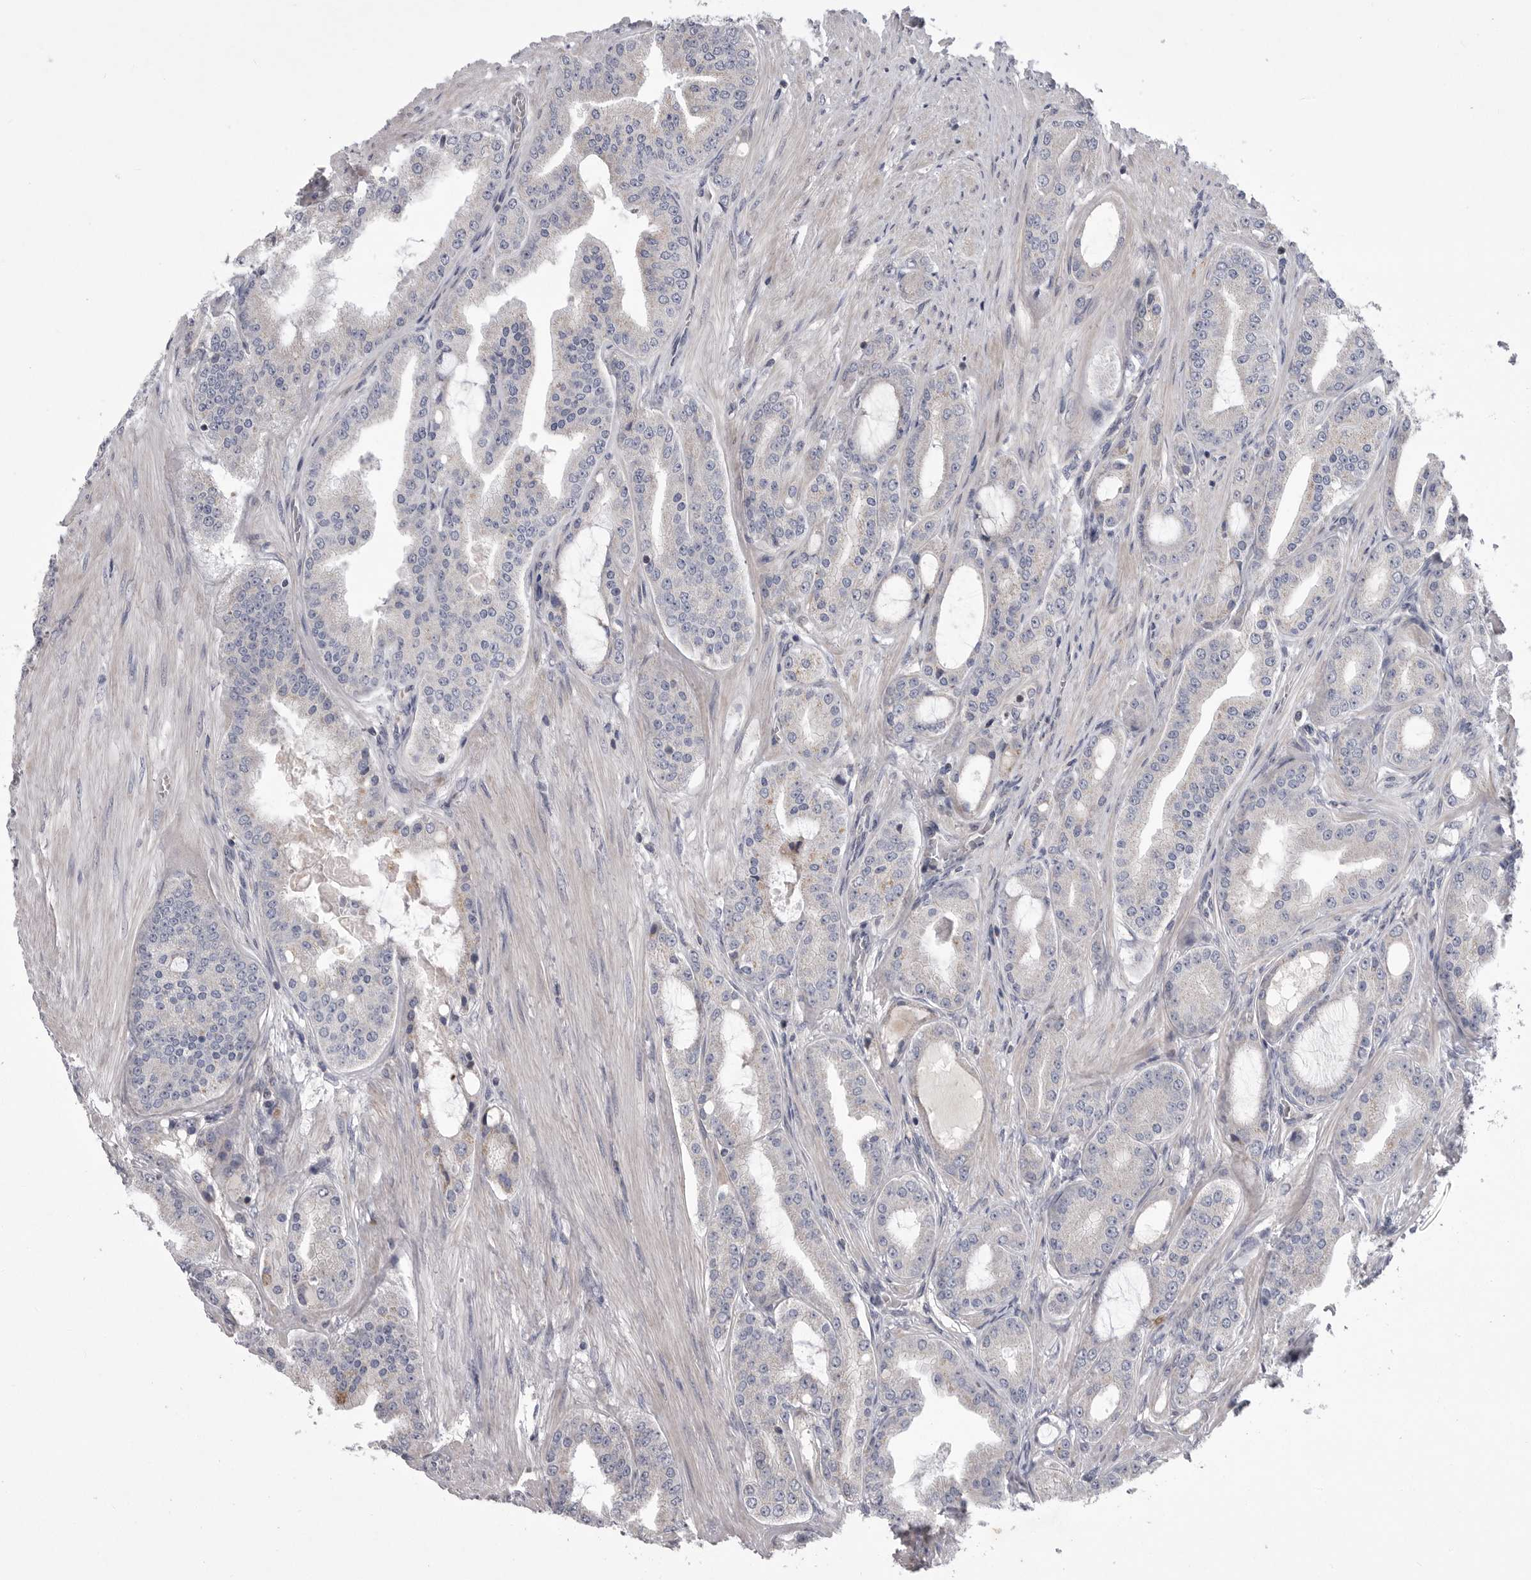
{"staining": {"intensity": "negative", "quantity": "none", "location": "none"}, "tissue": "prostate cancer", "cell_type": "Tumor cells", "image_type": "cancer", "snomed": [{"axis": "morphology", "description": "Adenocarcinoma, High grade"}, {"axis": "topography", "description": "Prostate"}], "caption": "Prostate adenocarcinoma (high-grade) stained for a protein using immunohistochemistry (IHC) demonstrates no expression tumor cells.", "gene": "CRP", "patient": {"sex": "male", "age": 60}}